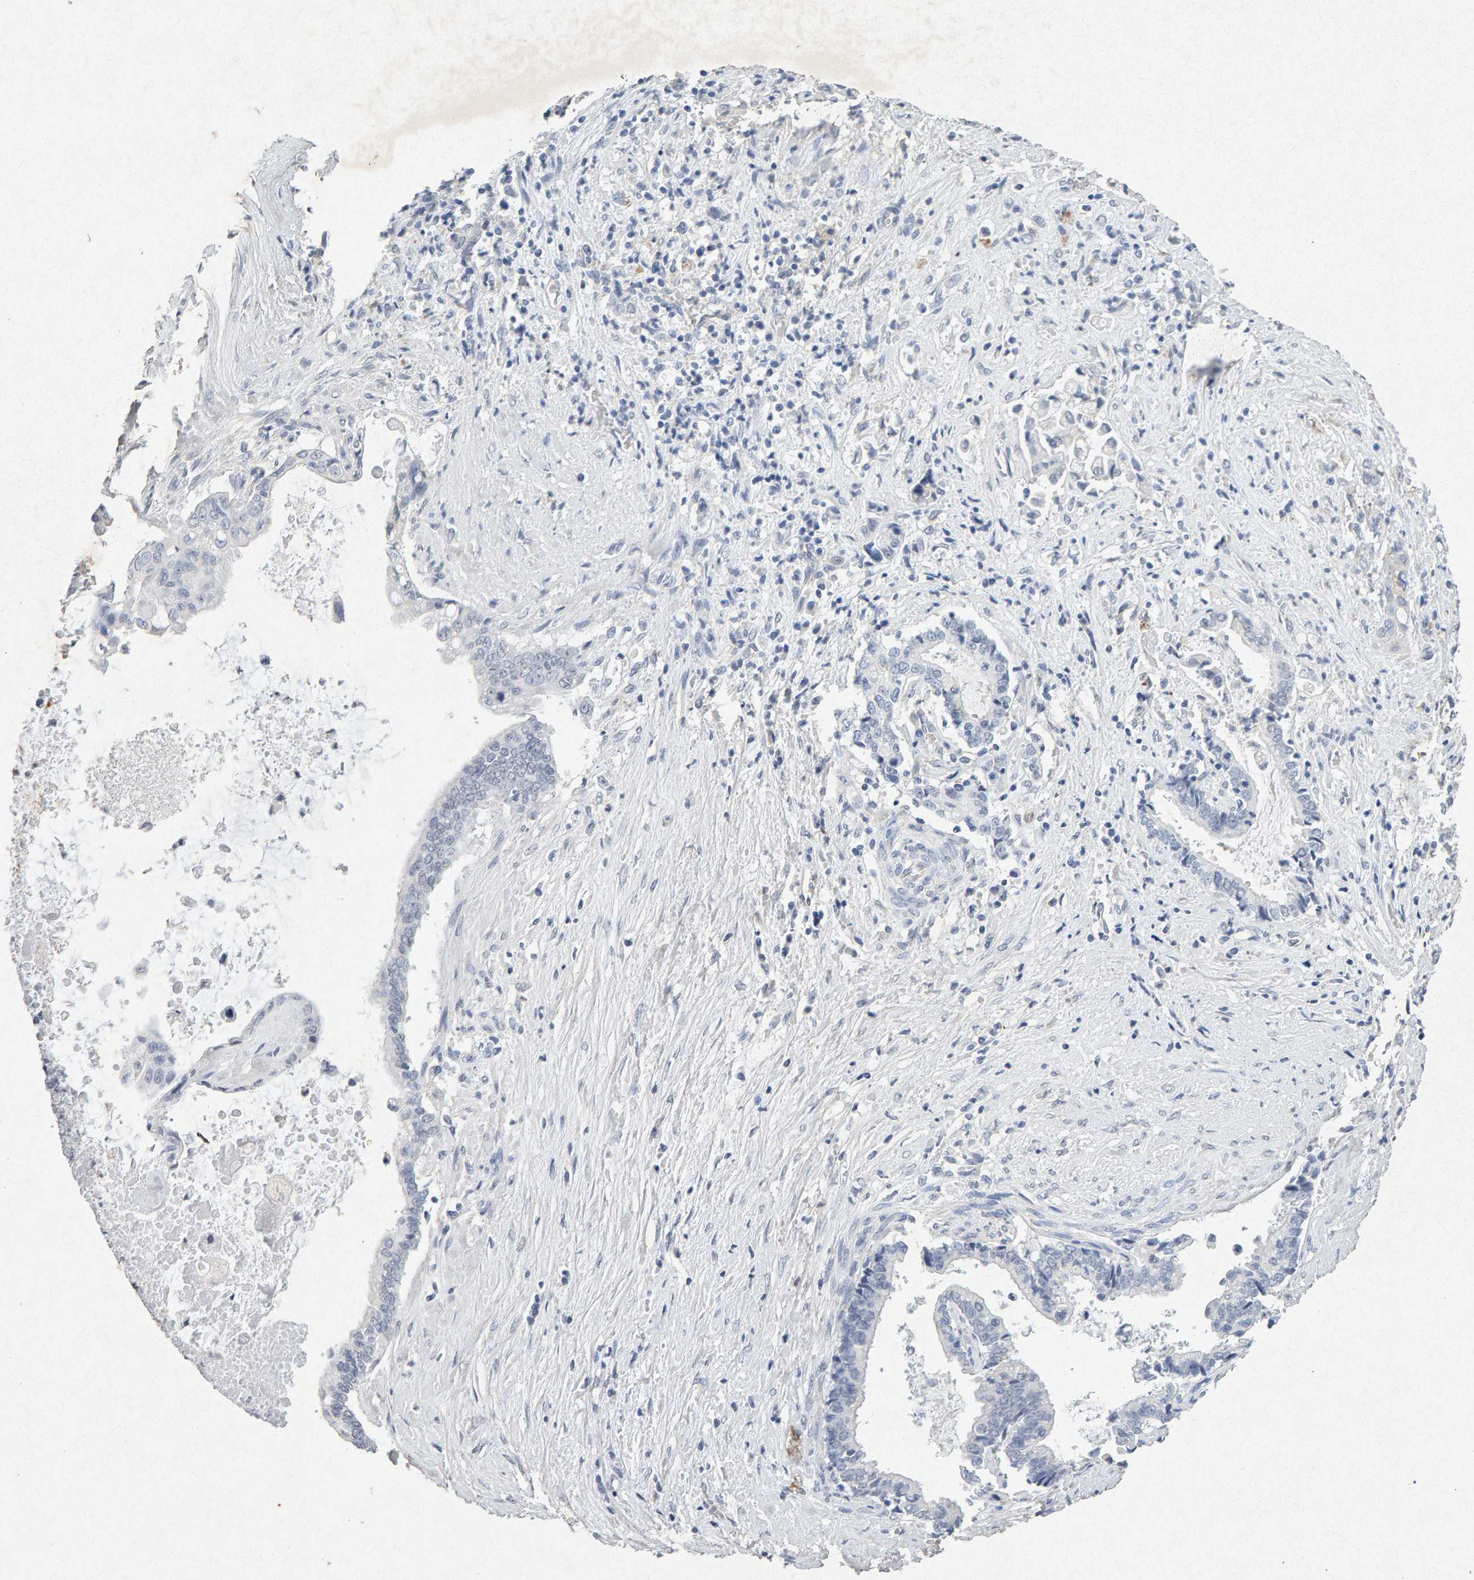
{"staining": {"intensity": "negative", "quantity": "none", "location": "none"}, "tissue": "liver cancer", "cell_type": "Tumor cells", "image_type": "cancer", "snomed": [{"axis": "morphology", "description": "Cholangiocarcinoma"}, {"axis": "topography", "description": "Liver"}], "caption": "Immunohistochemistry histopathology image of liver cancer stained for a protein (brown), which reveals no positivity in tumor cells. (Brightfield microscopy of DAB (3,3'-diaminobenzidine) IHC at high magnification).", "gene": "PTPRM", "patient": {"sex": "male", "age": 57}}